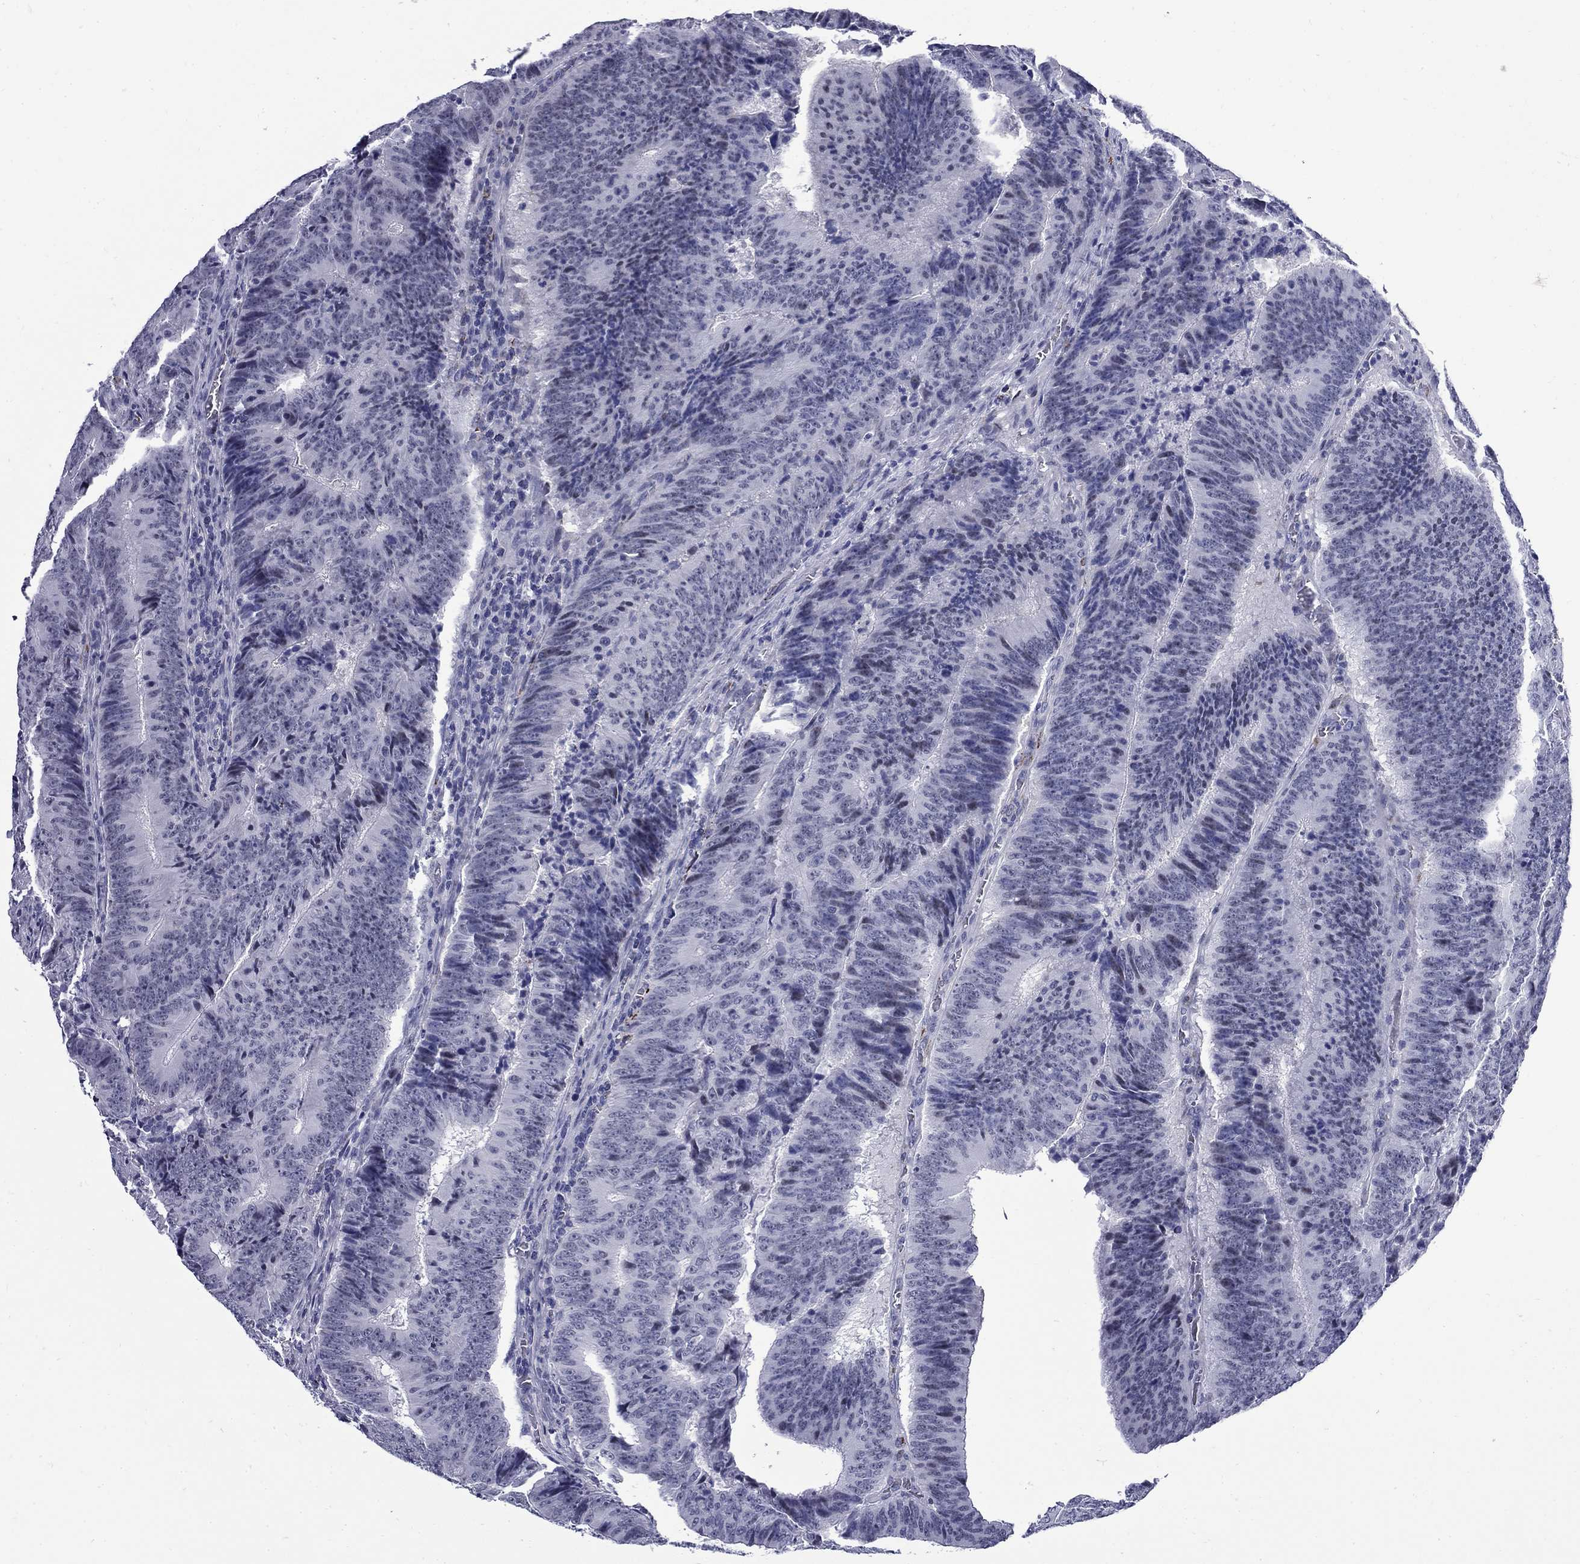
{"staining": {"intensity": "negative", "quantity": "none", "location": "none"}, "tissue": "colorectal cancer", "cell_type": "Tumor cells", "image_type": "cancer", "snomed": [{"axis": "morphology", "description": "Adenocarcinoma, NOS"}, {"axis": "topography", "description": "Colon"}], "caption": "High power microscopy micrograph of an immunohistochemistry (IHC) image of colorectal cancer (adenocarcinoma), revealing no significant positivity in tumor cells.", "gene": "MGARP", "patient": {"sex": "female", "age": 82}}